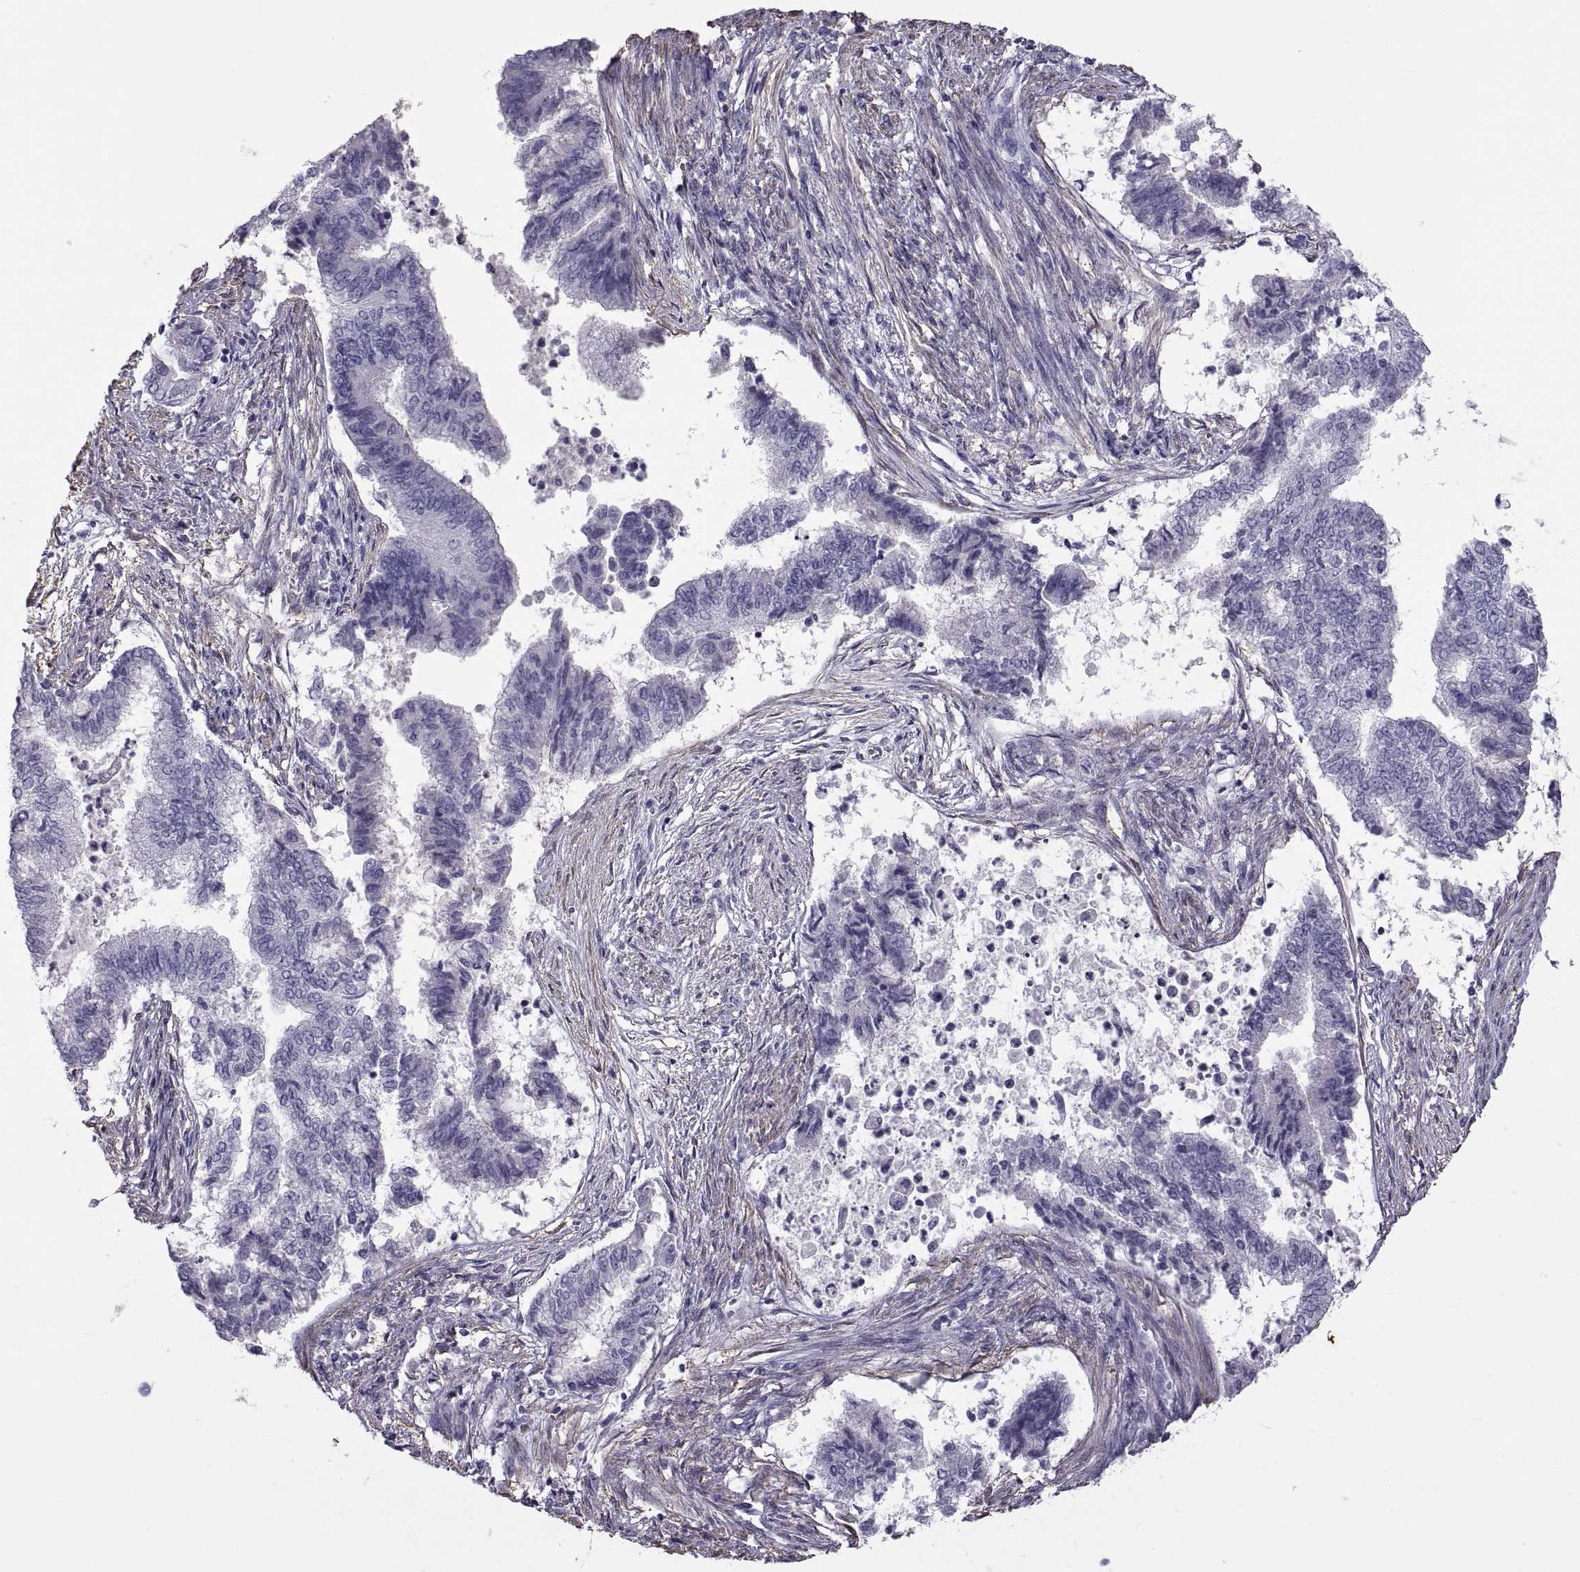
{"staining": {"intensity": "negative", "quantity": "none", "location": "none"}, "tissue": "endometrial cancer", "cell_type": "Tumor cells", "image_type": "cancer", "snomed": [{"axis": "morphology", "description": "Adenocarcinoma, NOS"}, {"axis": "topography", "description": "Endometrium"}], "caption": "High power microscopy photomicrograph of an immunohistochemistry (IHC) micrograph of endometrial cancer (adenocarcinoma), revealing no significant expression in tumor cells.", "gene": "MAGEB1", "patient": {"sex": "female", "age": 65}}